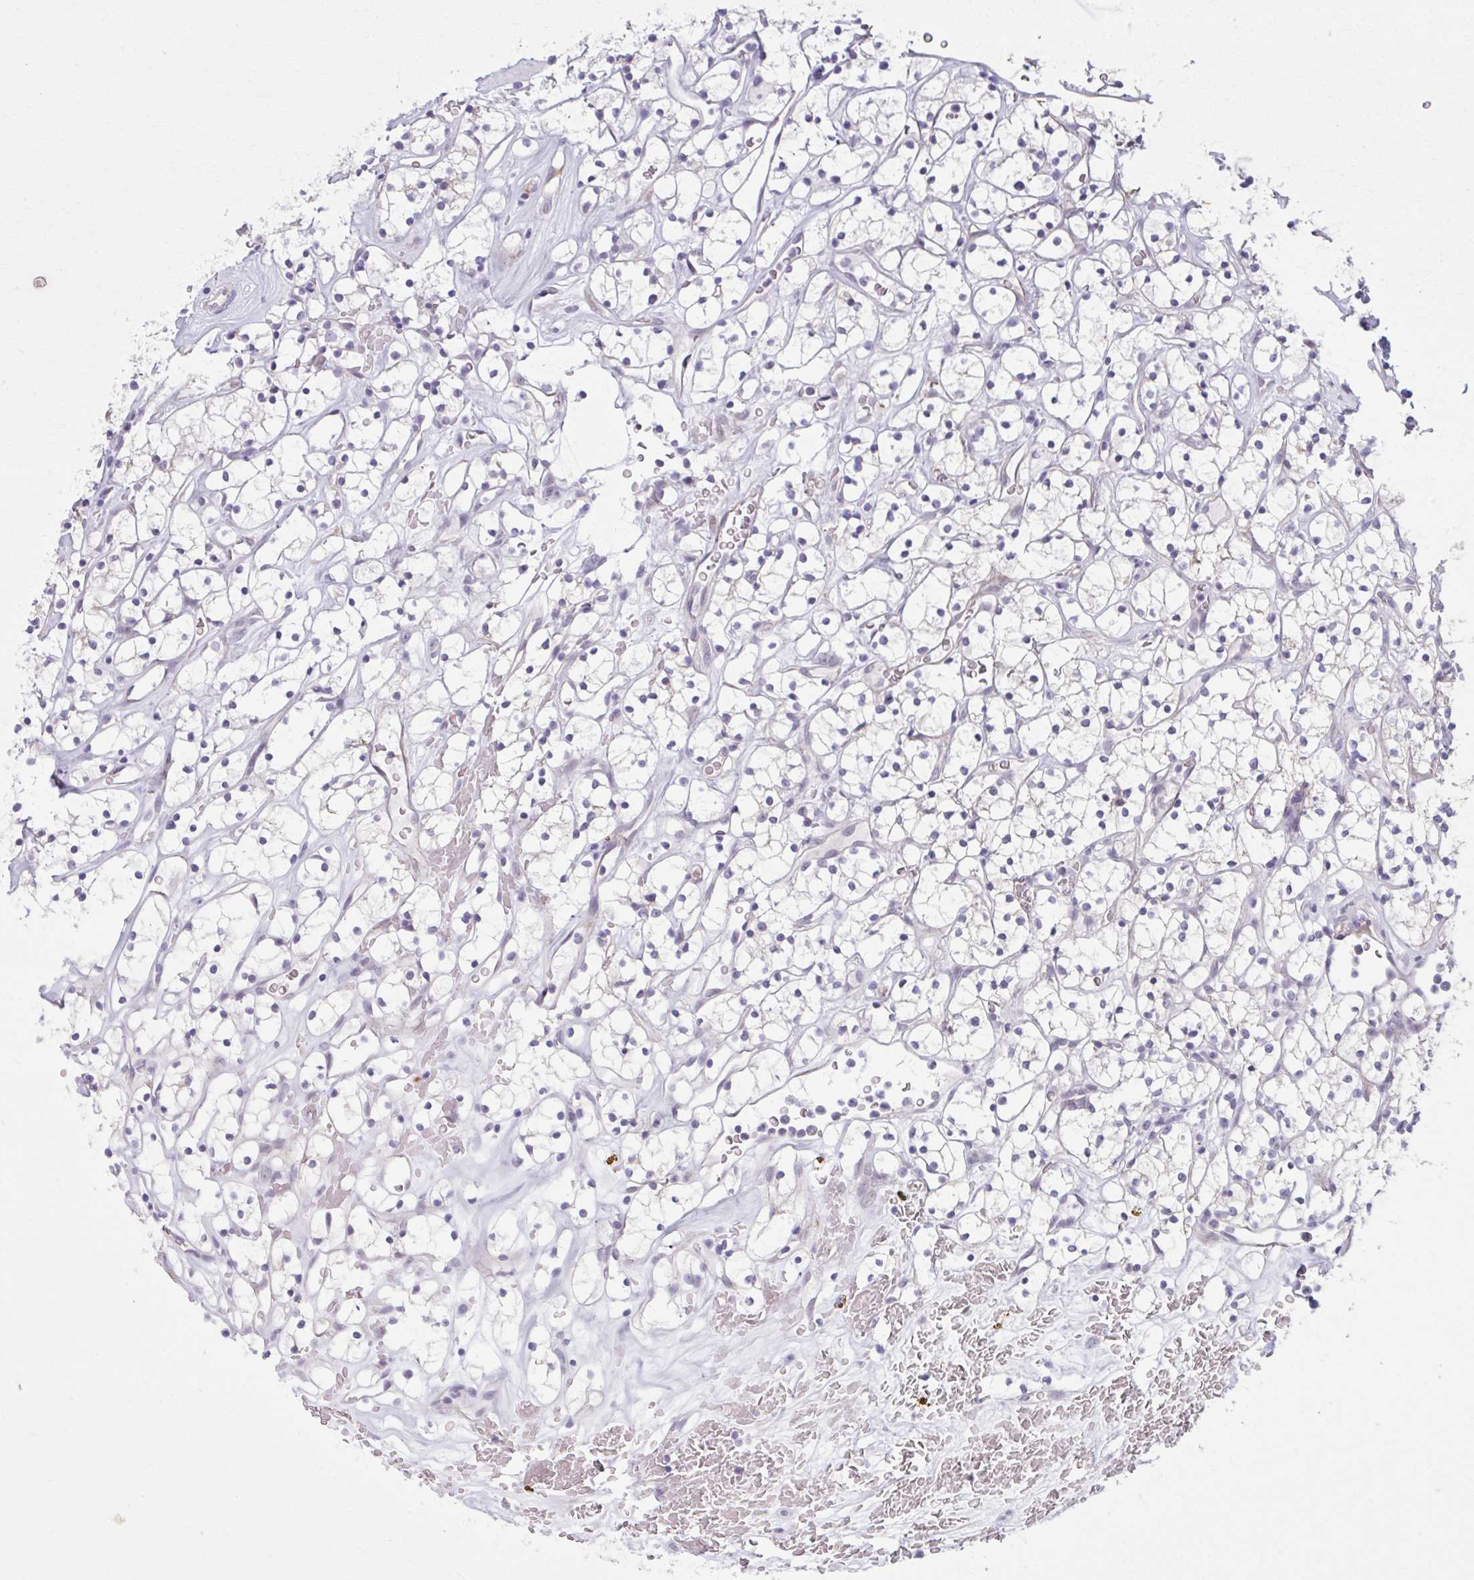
{"staining": {"intensity": "negative", "quantity": "none", "location": "none"}, "tissue": "renal cancer", "cell_type": "Tumor cells", "image_type": "cancer", "snomed": [{"axis": "morphology", "description": "Adenocarcinoma, NOS"}, {"axis": "topography", "description": "Kidney"}], "caption": "Immunohistochemical staining of adenocarcinoma (renal) exhibits no significant staining in tumor cells. (Immunohistochemistry, brightfield microscopy, high magnification).", "gene": "NUMBL", "patient": {"sex": "female", "age": 64}}